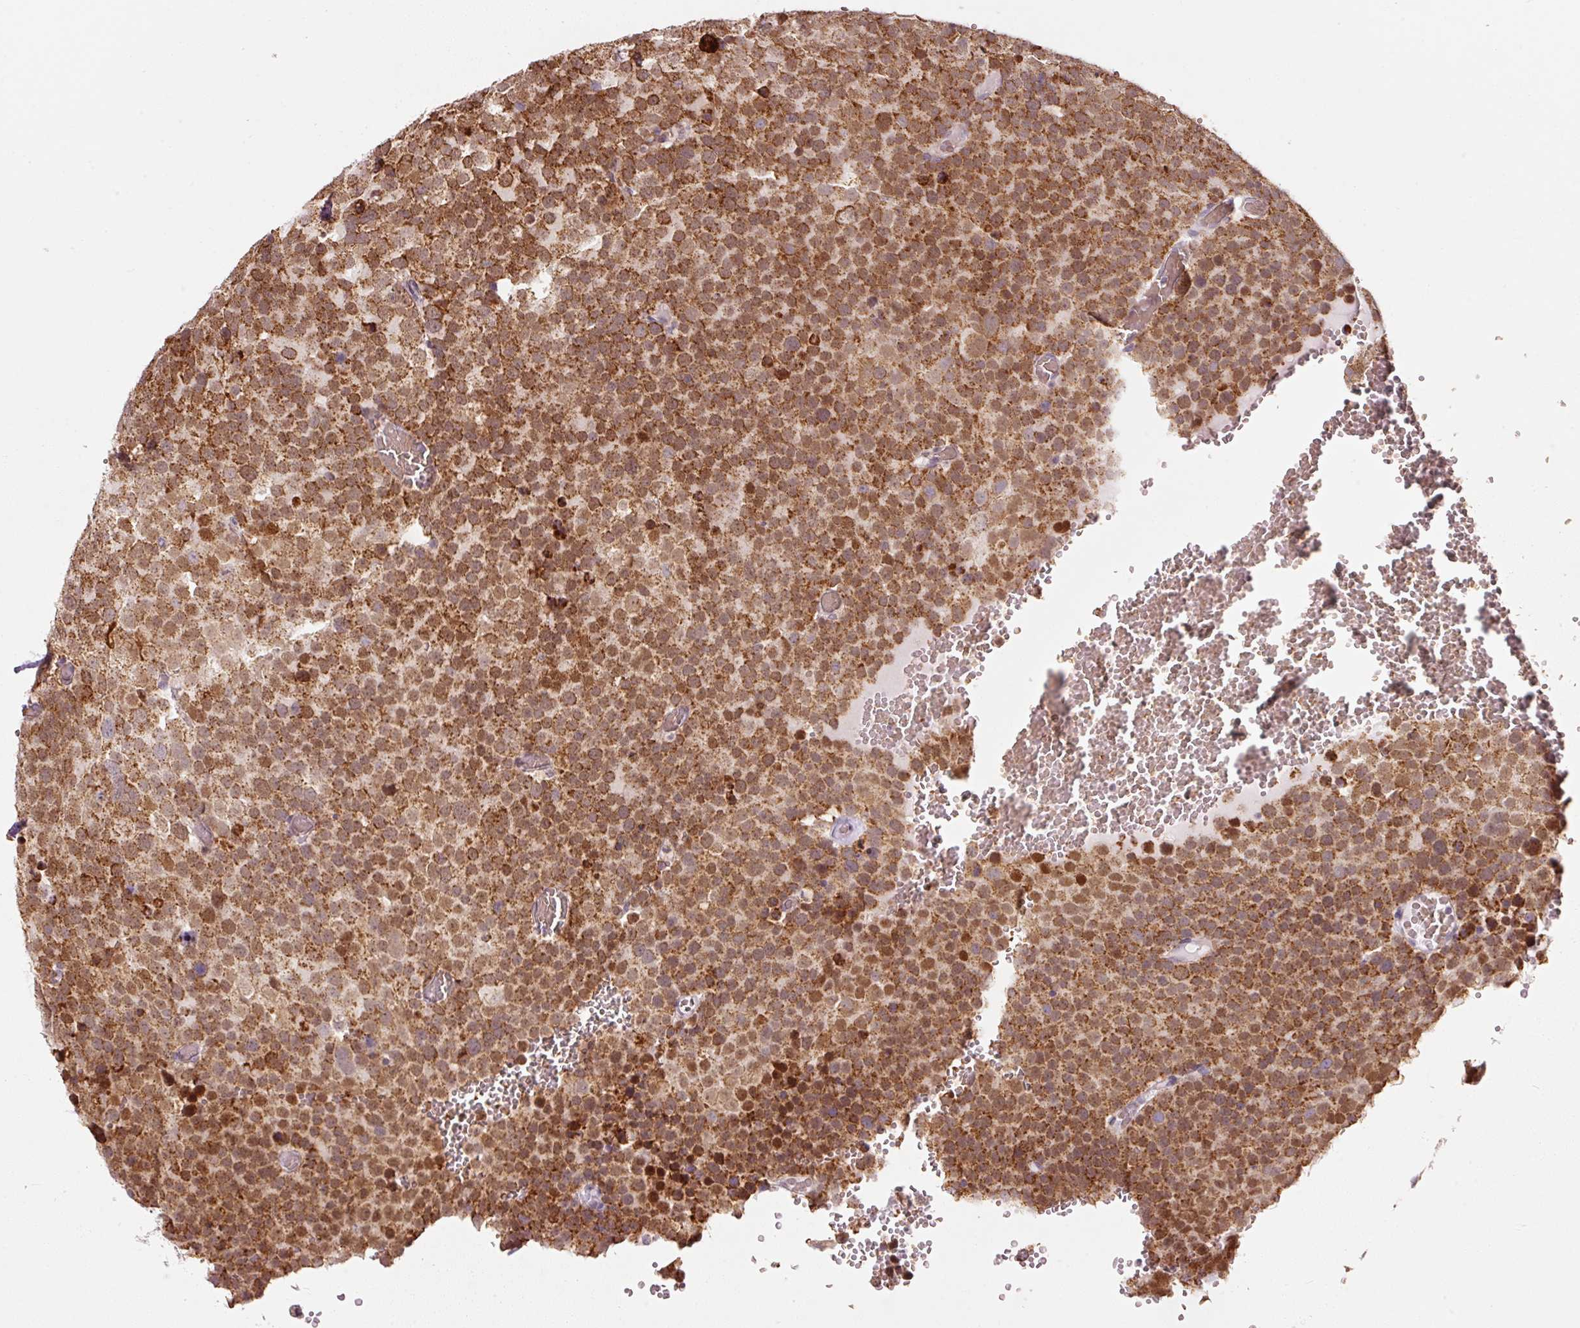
{"staining": {"intensity": "strong", "quantity": ">75%", "location": "cytoplasmic/membranous,nuclear"}, "tissue": "testis cancer", "cell_type": "Tumor cells", "image_type": "cancer", "snomed": [{"axis": "morphology", "description": "Seminoma, NOS"}, {"axis": "topography", "description": "Testis"}], "caption": "Human testis cancer stained with a protein marker demonstrates strong staining in tumor cells.", "gene": "ZNF460", "patient": {"sex": "male", "age": 71}}